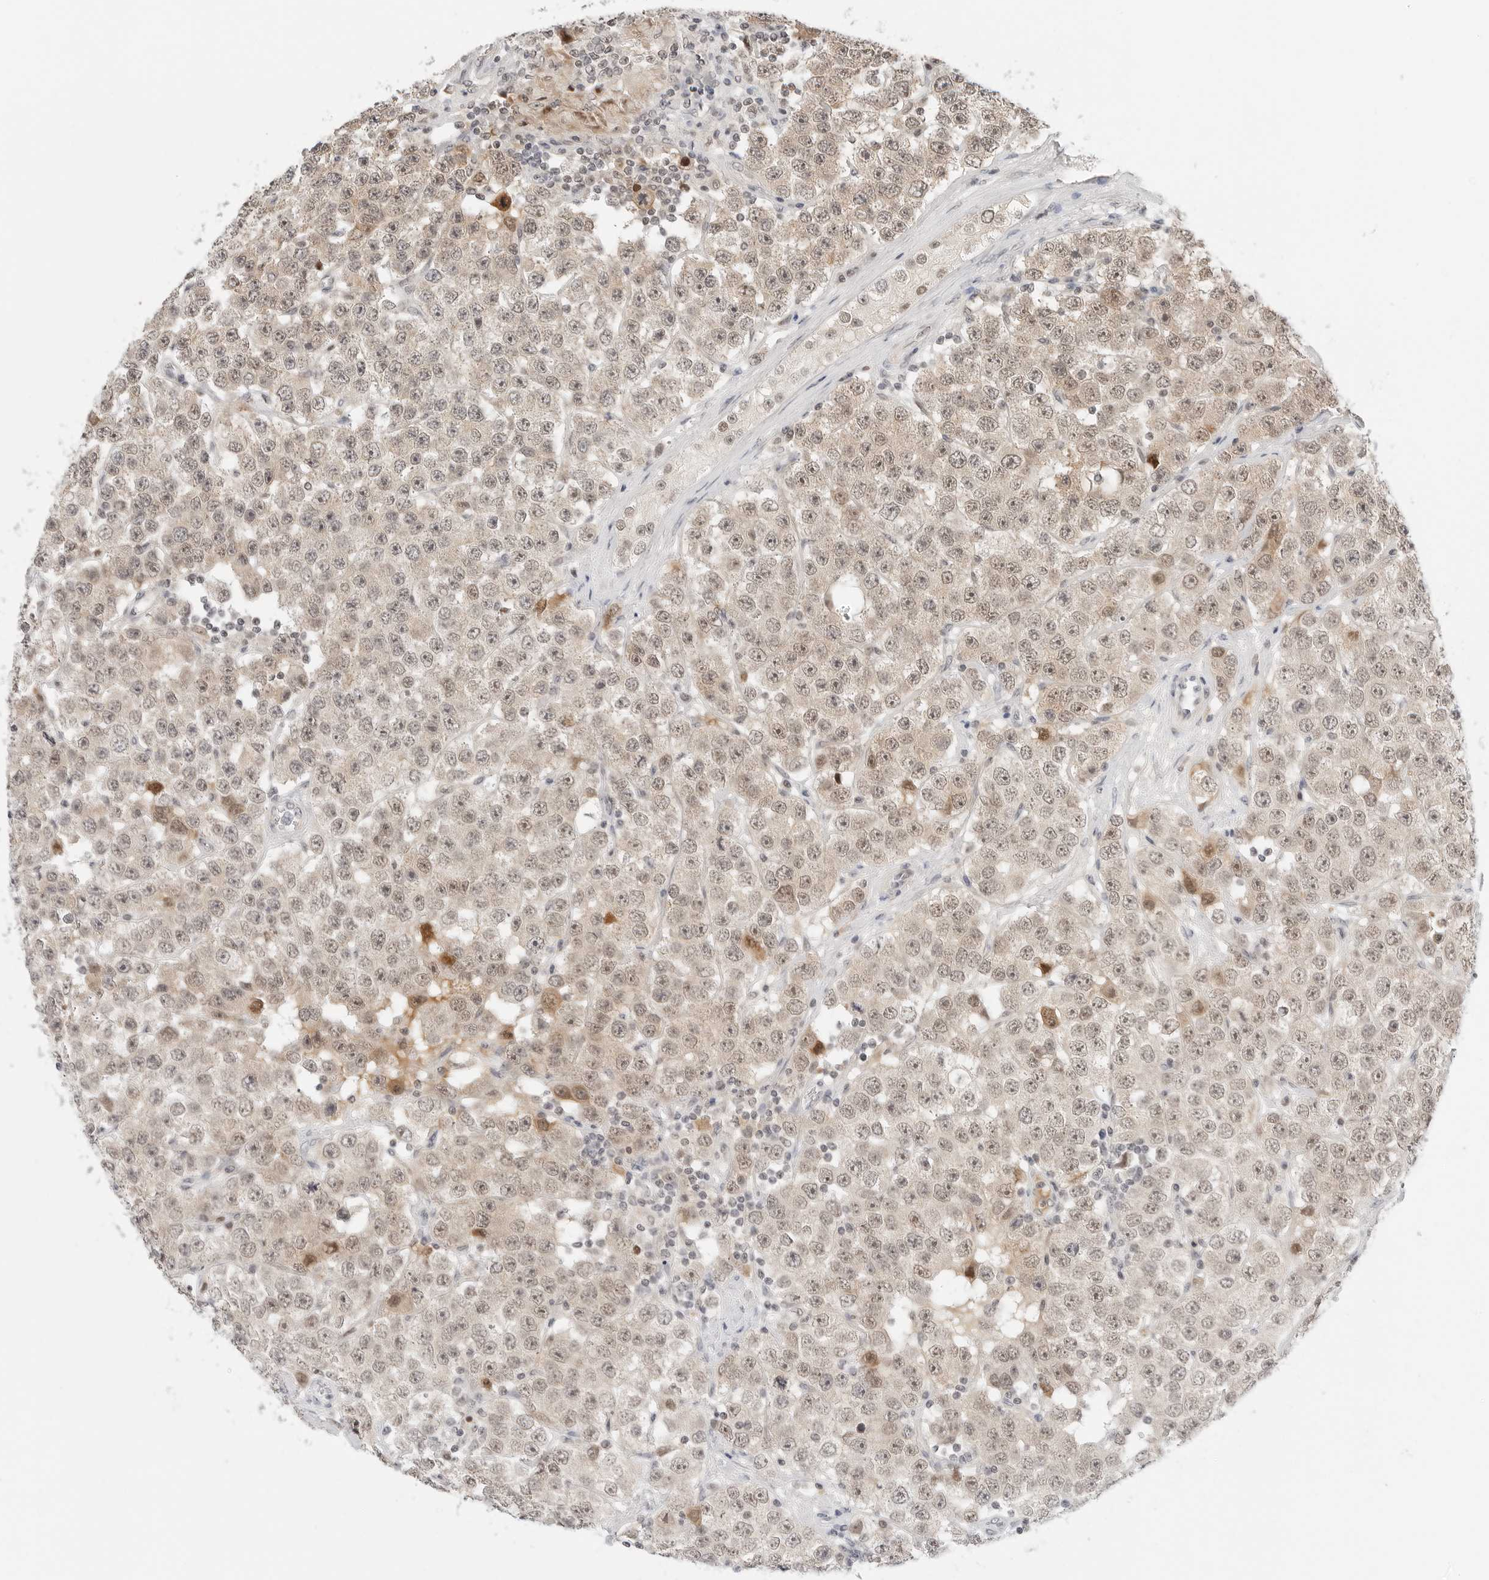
{"staining": {"intensity": "weak", "quantity": ">75%", "location": "cytoplasmic/membranous,nuclear"}, "tissue": "testis cancer", "cell_type": "Tumor cells", "image_type": "cancer", "snomed": [{"axis": "morphology", "description": "Seminoma, NOS"}, {"axis": "topography", "description": "Testis"}], "caption": "Tumor cells reveal weak cytoplasmic/membranous and nuclear positivity in approximately >75% of cells in testis cancer.", "gene": "TSEN2", "patient": {"sex": "male", "age": 28}}